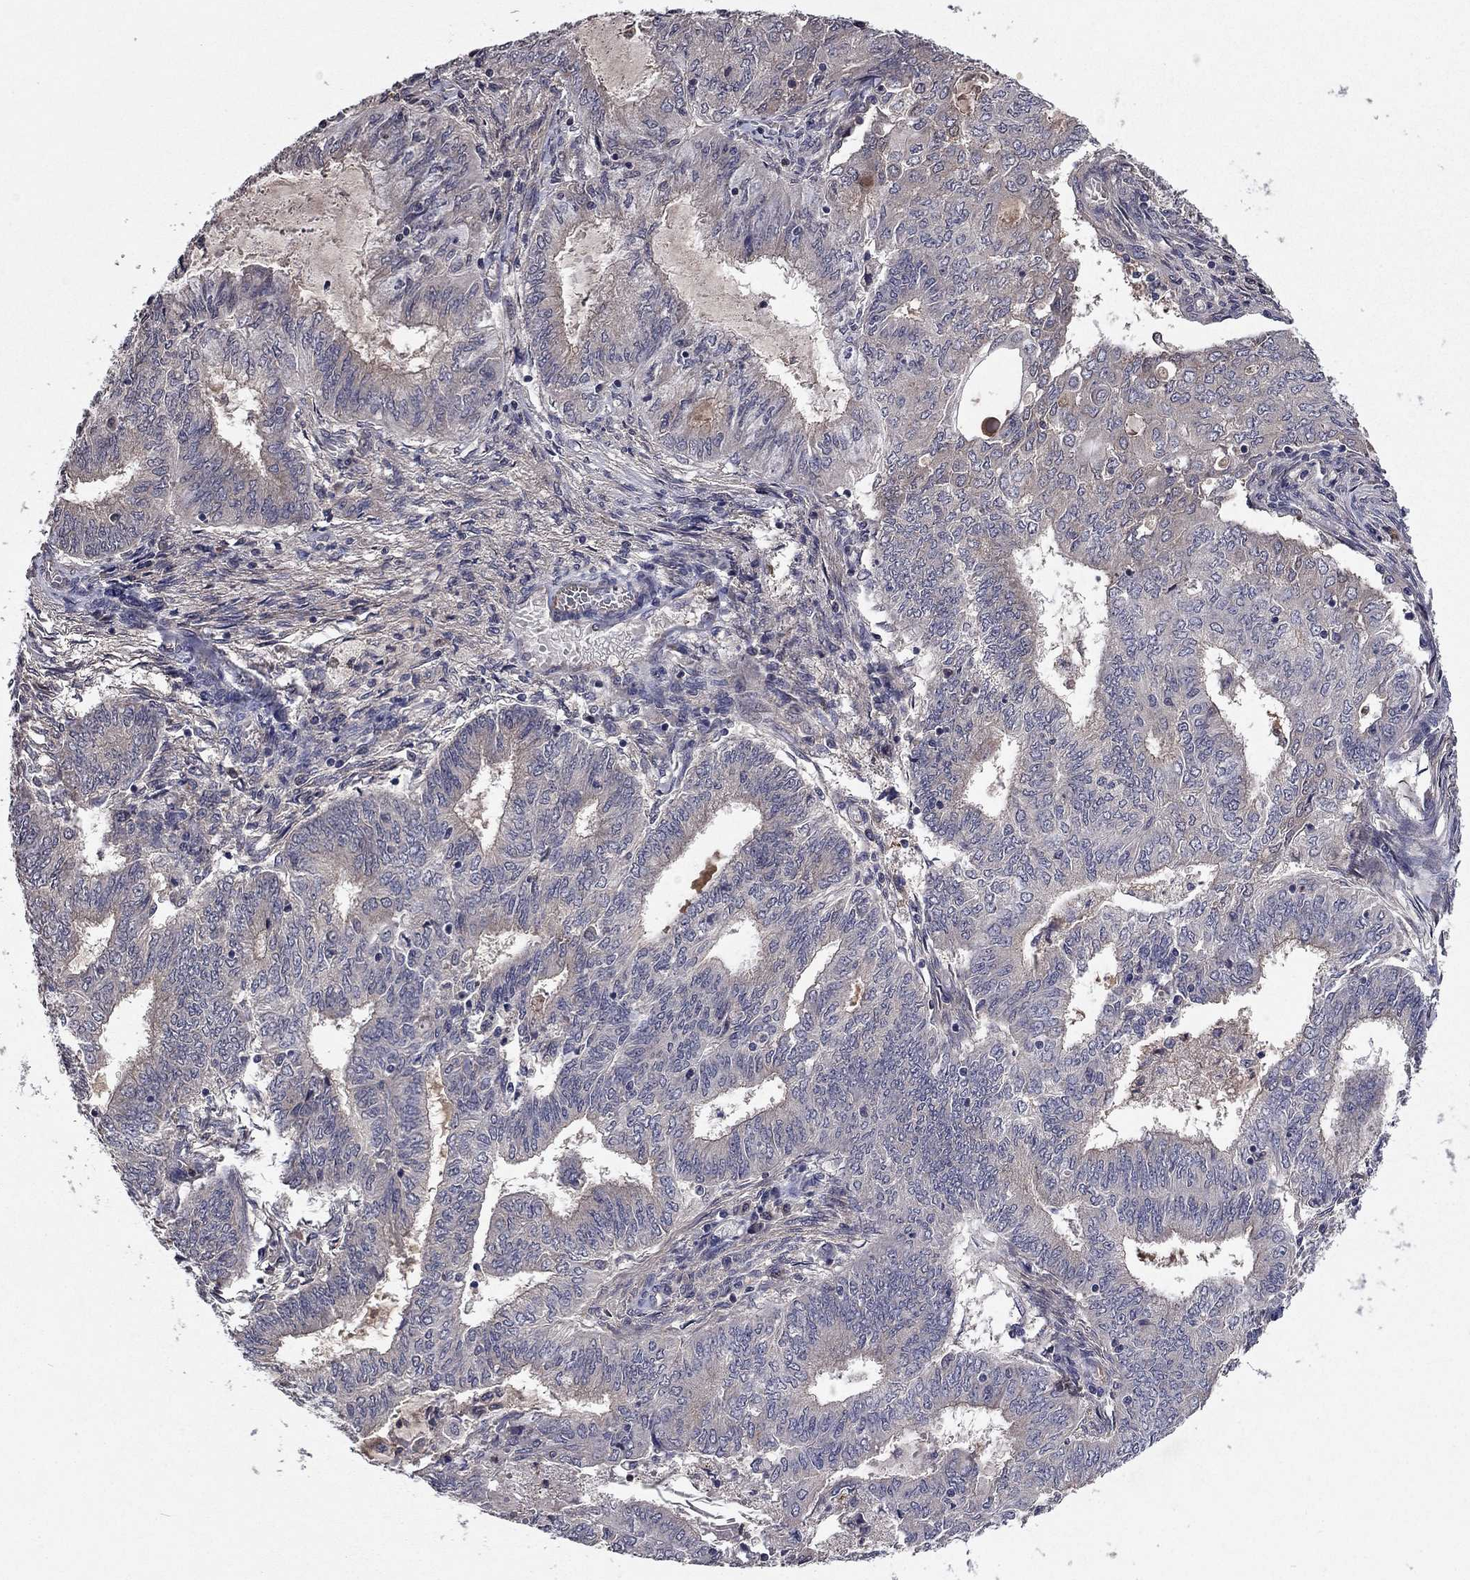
{"staining": {"intensity": "negative", "quantity": "none", "location": "none"}, "tissue": "endometrial cancer", "cell_type": "Tumor cells", "image_type": "cancer", "snomed": [{"axis": "morphology", "description": "Adenocarcinoma, NOS"}, {"axis": "topography", "description": "Endometrium"}], "caption": "Immunohistochemical staining of endometrial adenocarcinoma shows no significant expression in tumor cells.", "gene": "PROS1", "patient": {"sex": "female", "age": 62}}